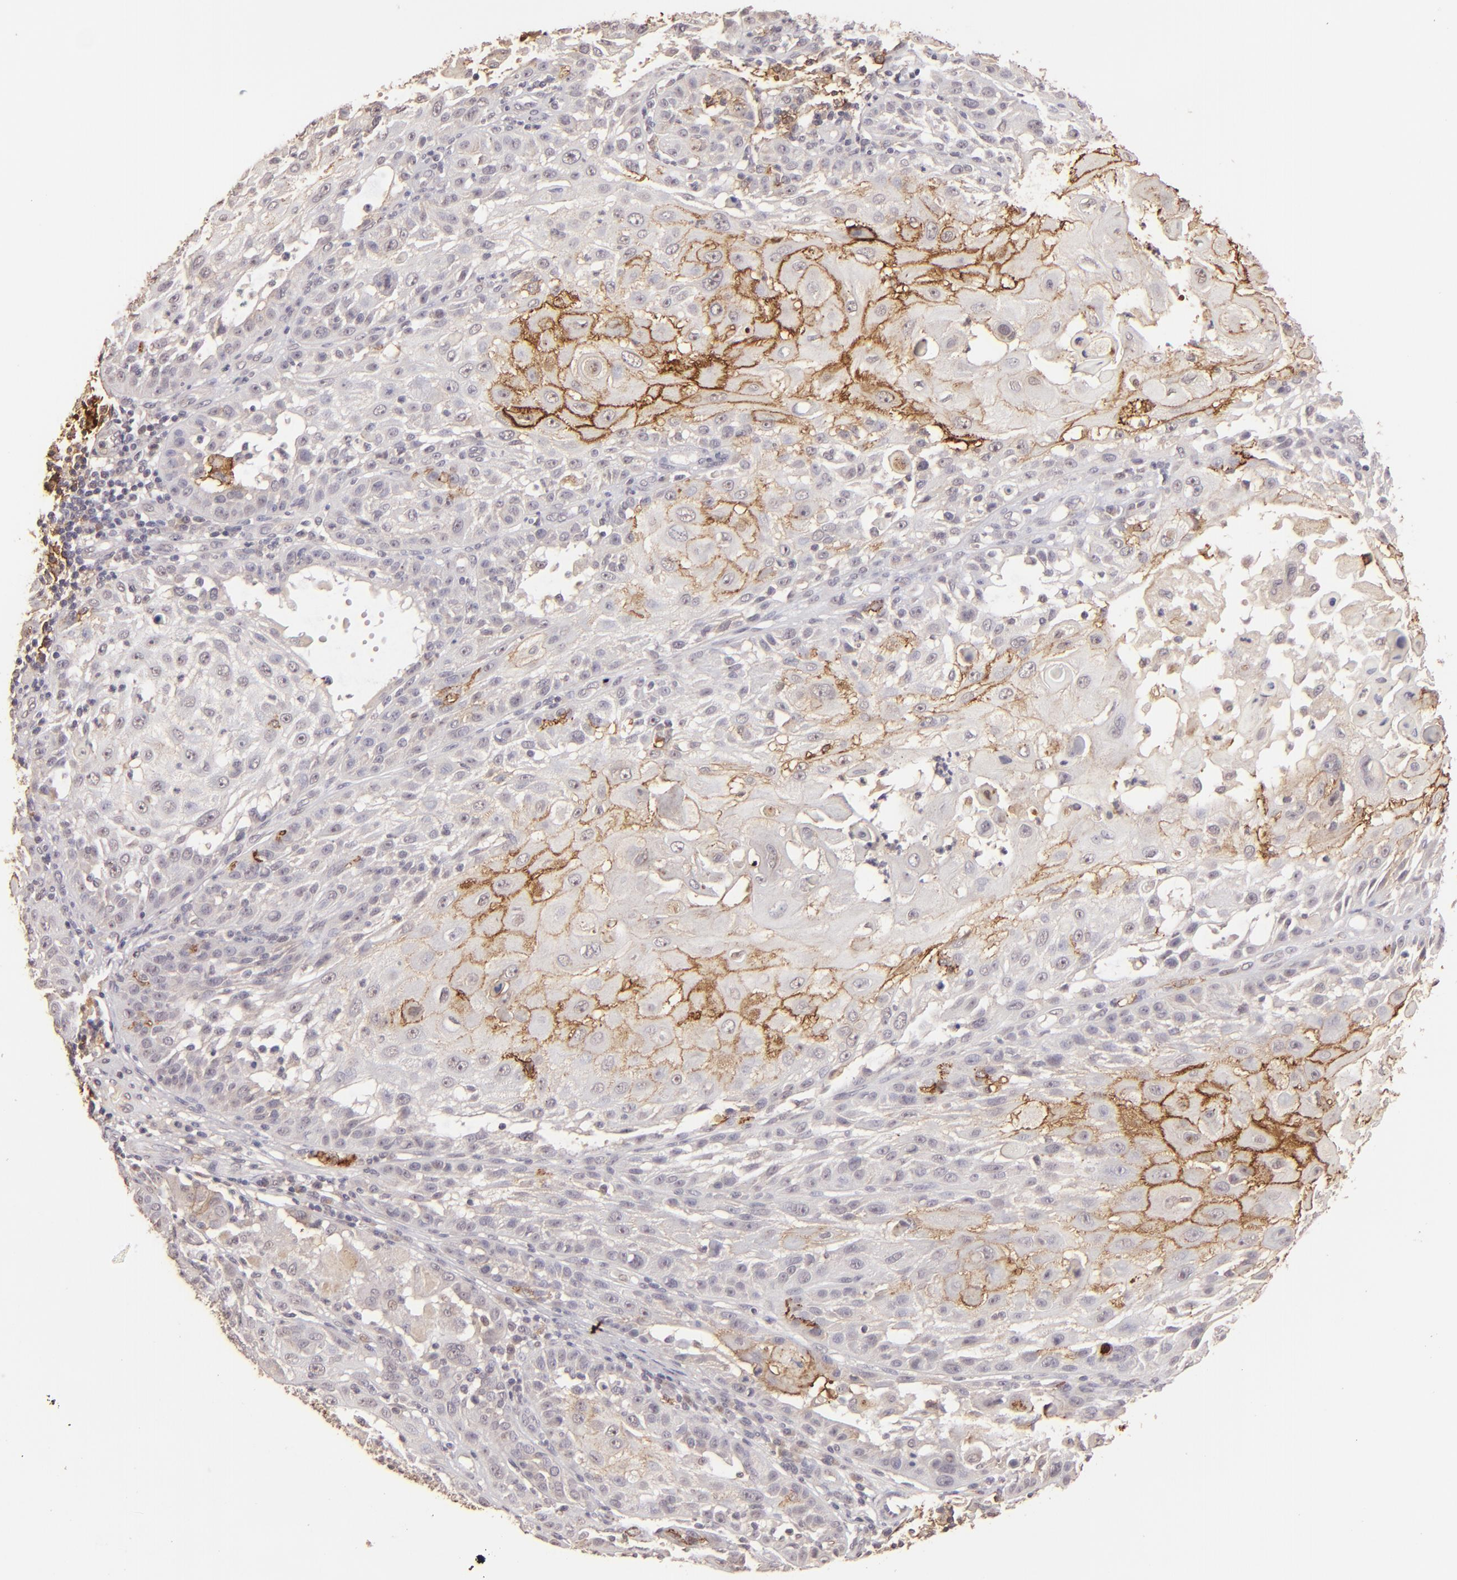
{"staining": {"intensity": "moderate", "quantity": "<25%", "location": "cytoplasmic/membranous"}, "tissue": "skin cancer", "cell_type": "Tumor cells", "image_type": "cancer", "snomed": [{"axis": "morphology", "description": "Squamous cell carcinoma, NOS"}, {"axis": "topography", "description": "Skin"}], "caption": "IHC (DAB (3,3'-diaminobenzidine)) staining of skin cancer displays moderate cytoplasmic/membranous protein expression in about <25% of tumor cells.", "gene": "CLDN1", "patient": {"sex": "female", "age": 89}}